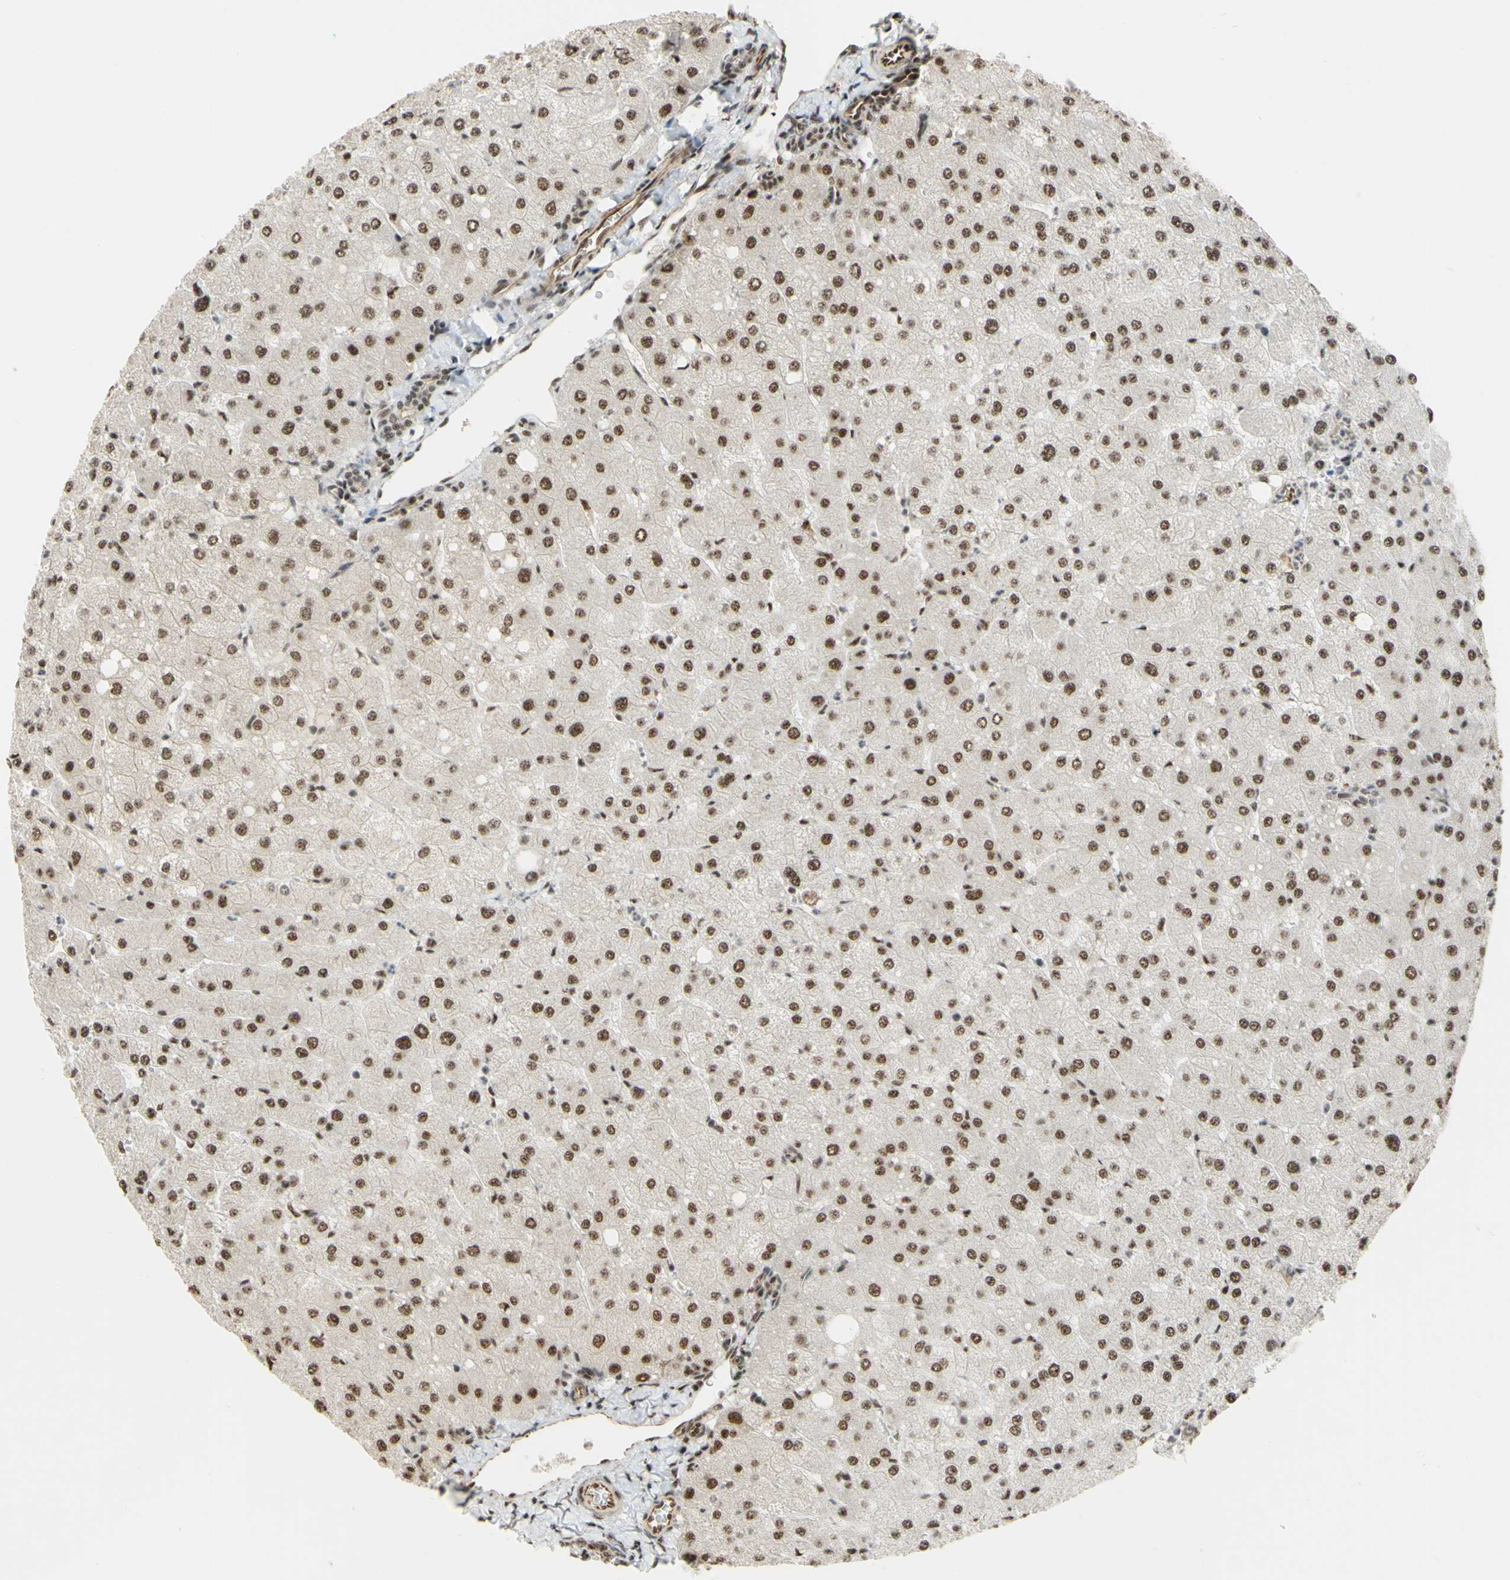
{"staining": {"intensity": "moderate", "quantity": ">75%", "location": "nuclear"}, "tissue": "liver", "cell_type": "Cholangiocytes", "image_type": "normal", "snomed": [{"axis": "morphology", "description": "Normal tissue, NOS"}, {"axis": "topography", "description": "Liver"}], "caption": "DAB (3,3'-diaminobenzidine) immunohistochemical staining of unremarkable human liver reveals moderate nuclear protein positivity in approximately >75% of cholangiocytes. The staining is performed using DAB (3,3'-diaminobenzidine) brown chromogen to label protein expression. The nuclei are counter-stained blue using hematoxylin.", "gene": "SAP18", "patient": {"sex": "male", "age": 55}}